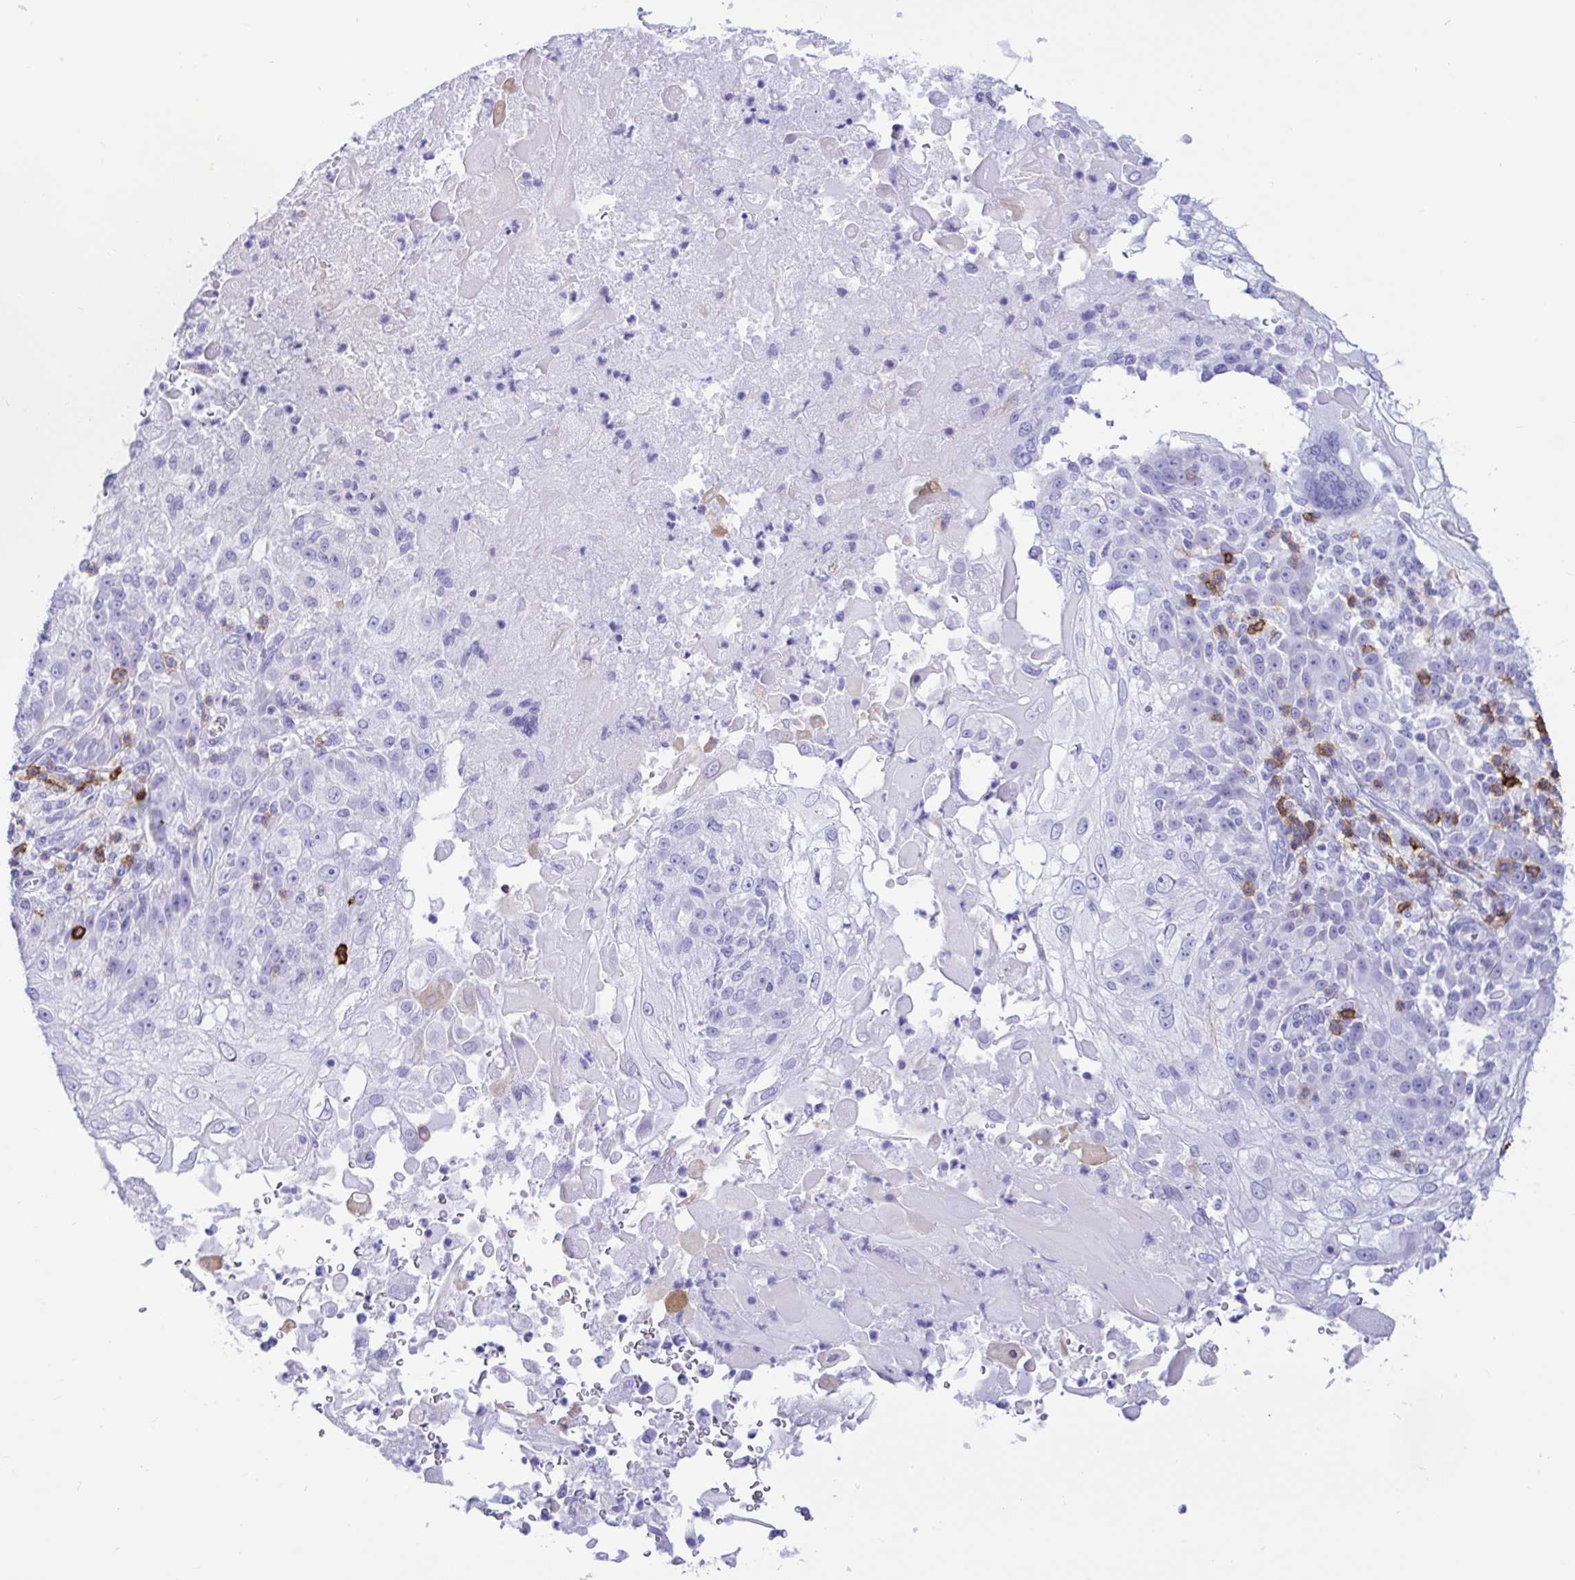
{"staining": {"intensity": "negative", "quantity": "none", "location": "none"}, "tissue": "skin cancer", "cell_type": "Tumor cells", "image_type": "cancer", "snomed": [{"axis": "morphology", "description": "Normal tissue, NOS"}, {"axis": "morphology", "description": "Squamous cell carcinoma, NOS"}, {"axis": "topography", "description": "Skin"}], "caption": "Human skin cancer stained for a protein using immunohistochemistry displays no positivity in tumor cells.", "gene": "CD5", "patient": {"sex": "female", "age": 83}}